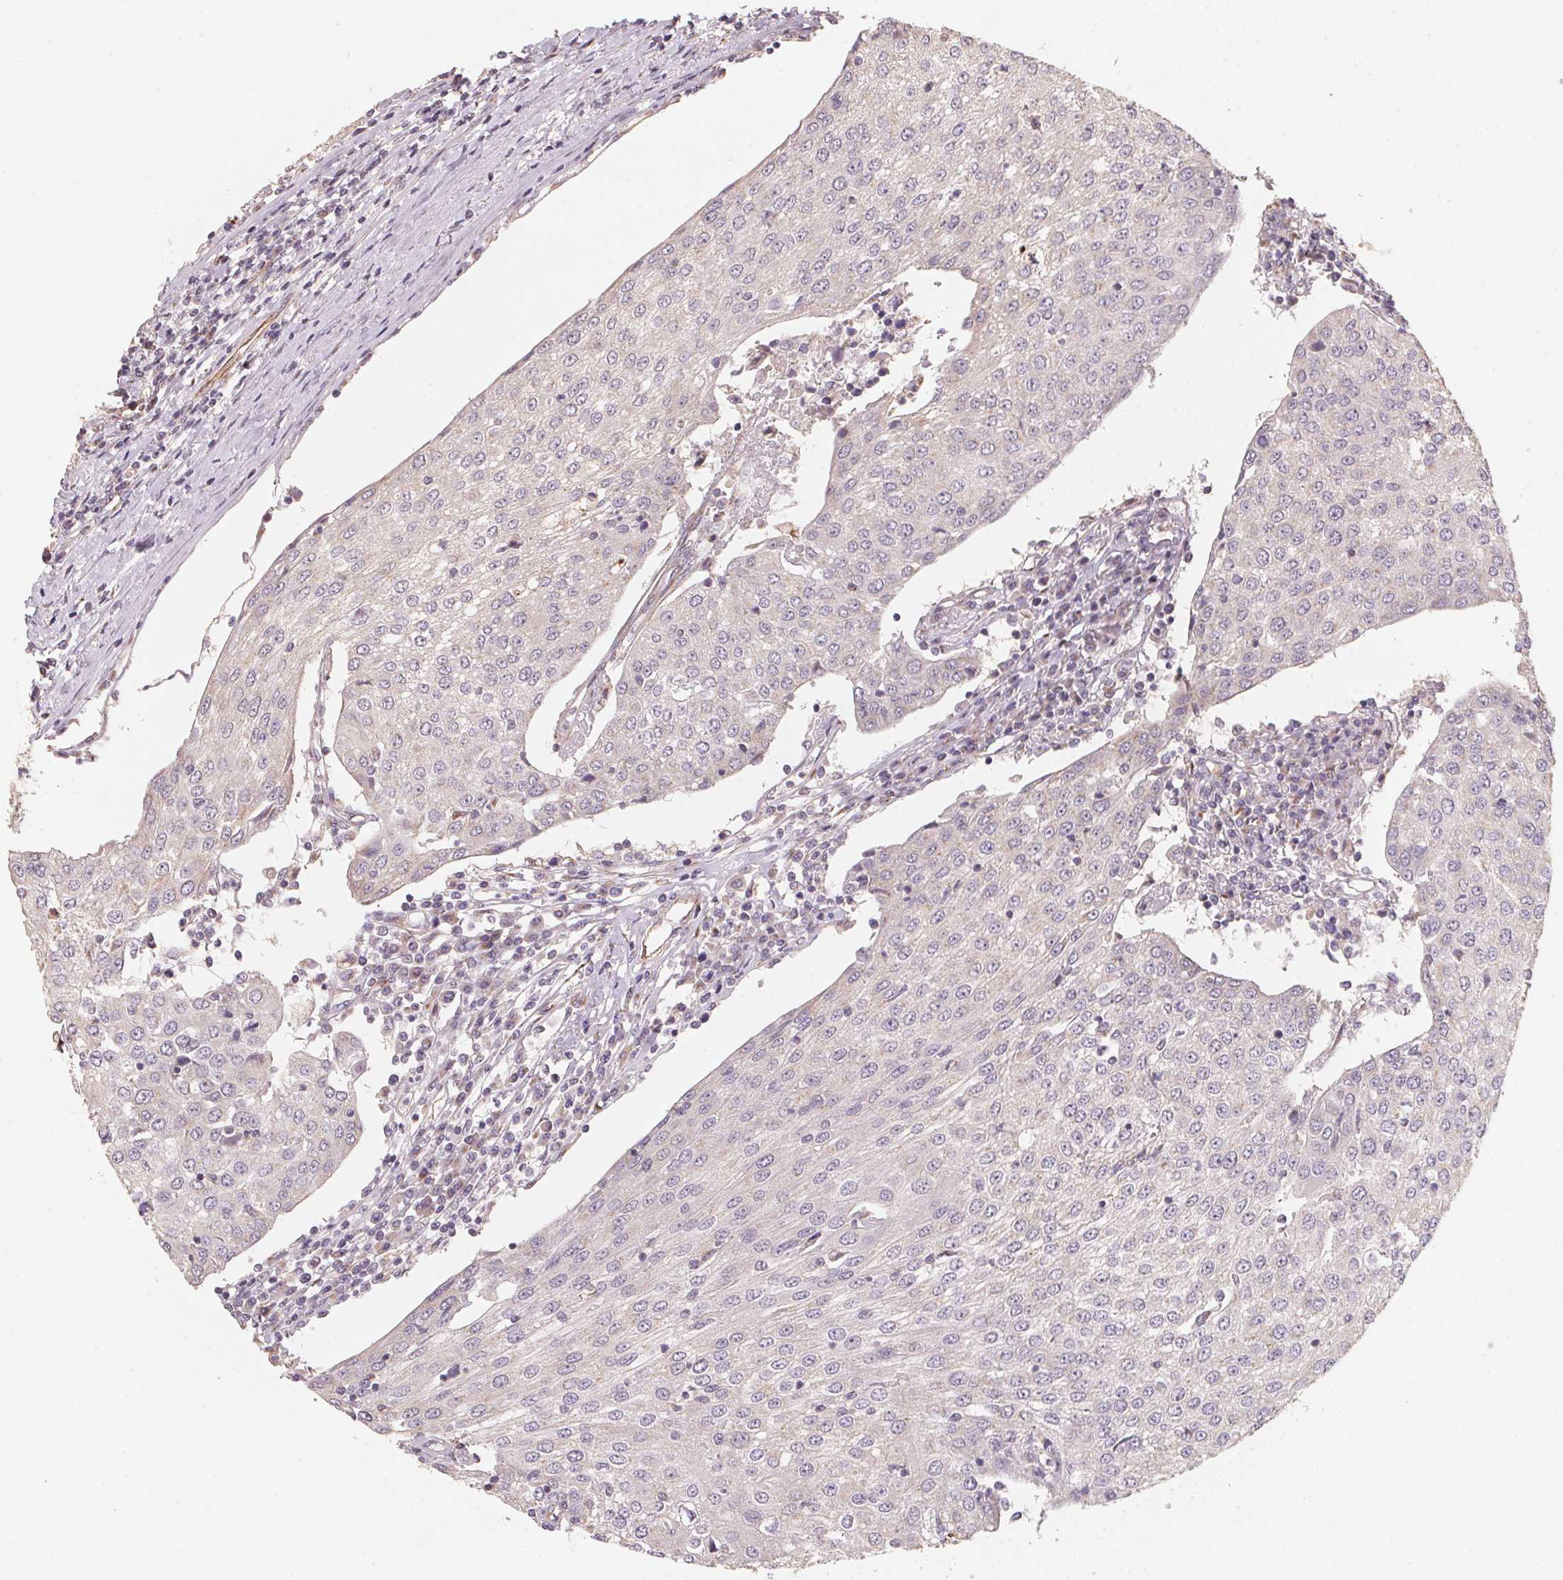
{"staining": {"intensity": "negative", "quantity": "none", "location": "none"}, "tissue": "urothelial cancer", "cell_type": "Tumor cells", "image_type": "cancer", "snomed": [{"axis": "morphology", "description": "Urothelial carcinoma, High grade"}, {"axis": "topography", "description": "Urinary bladder"}], "caption": "This is an IHC image of urothelial cancer. There is no staining in tumor cells.", "gene": "TSPAN12", "patient": {"sex": "female", "age": 85}}